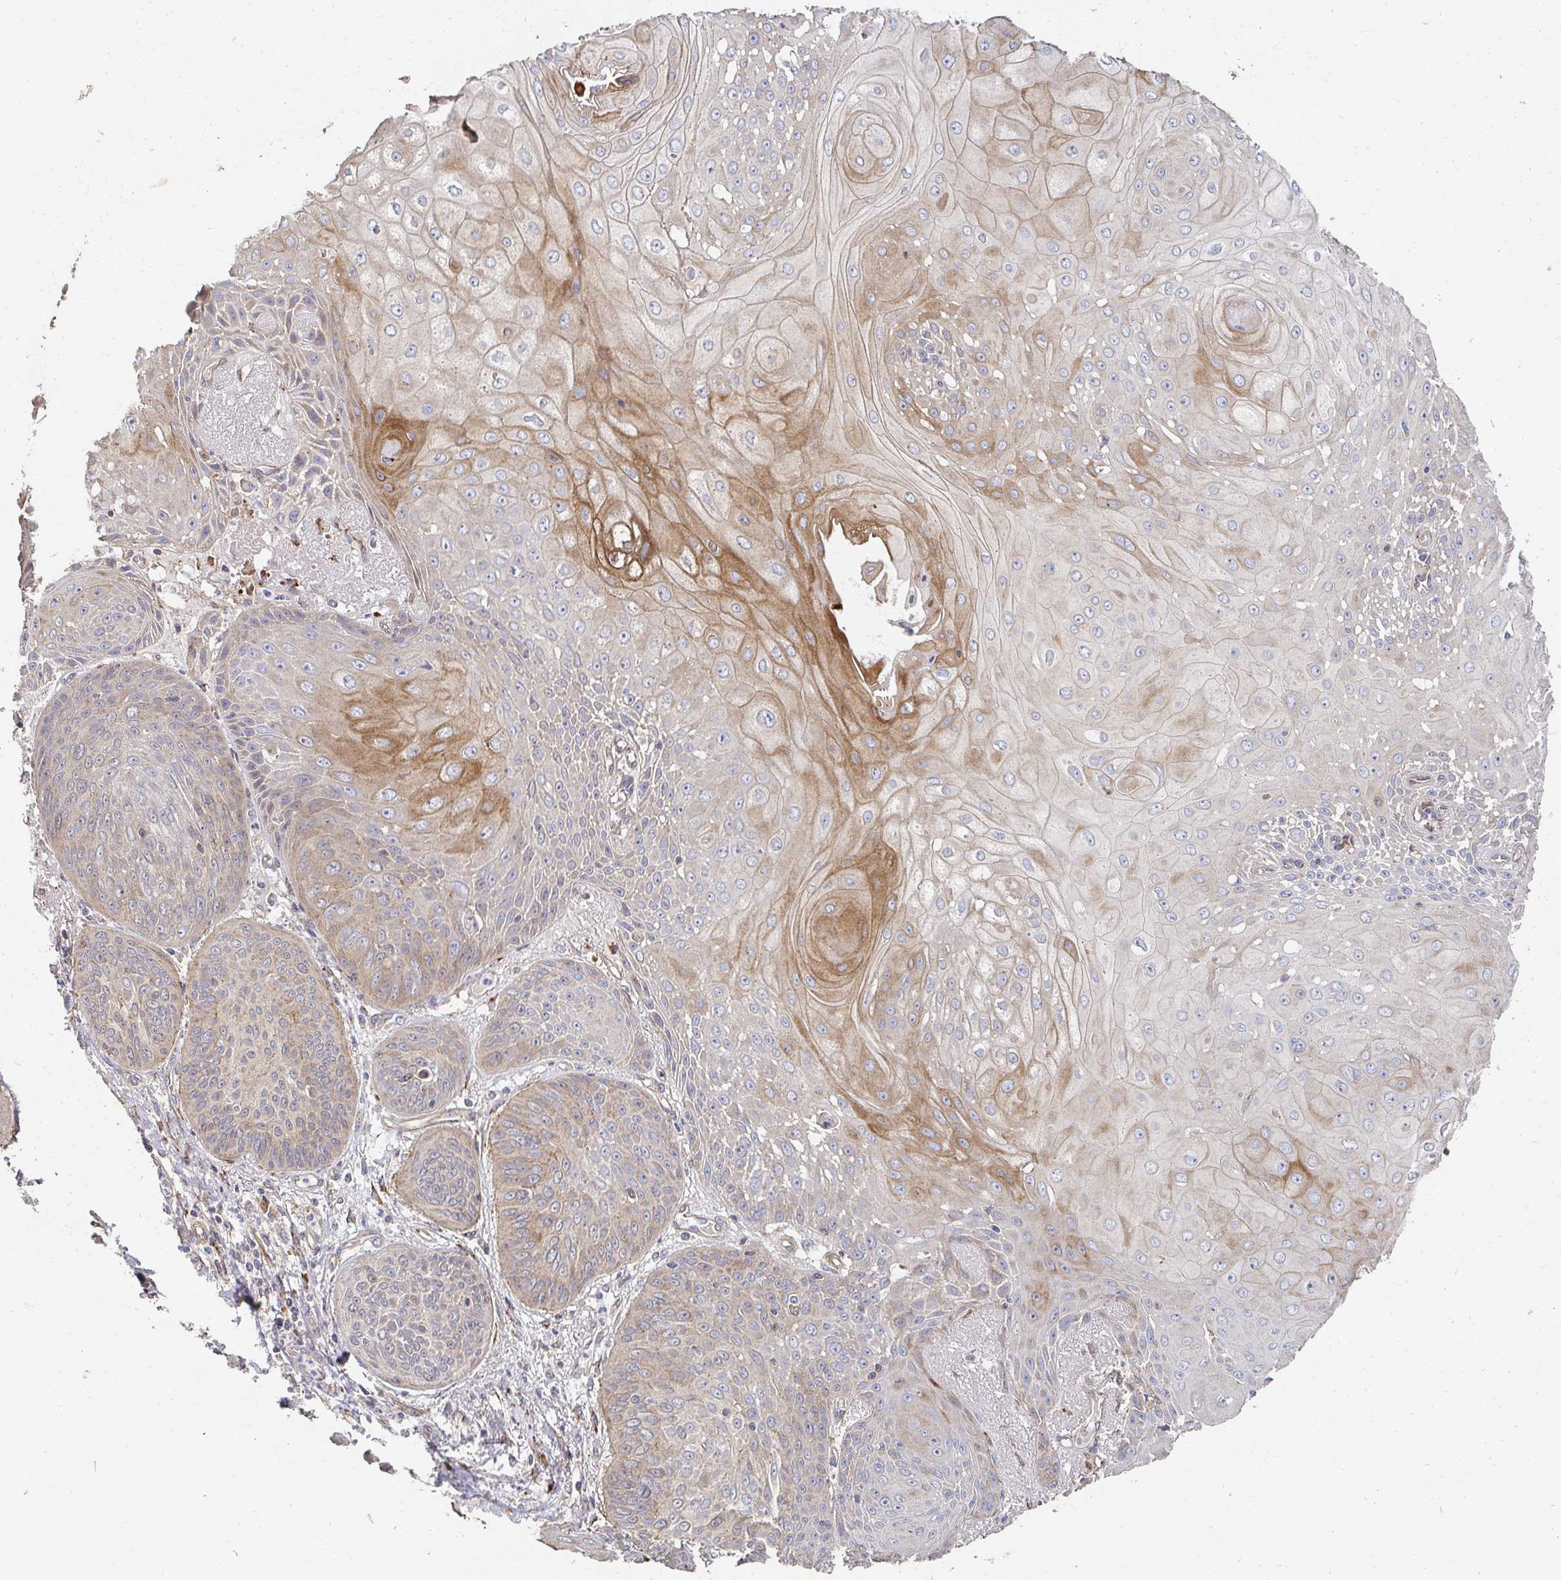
{"staining": {"intensity": "moderate", "quantity": "<25%", "location": "cytoplasmic/membranous"}, "tissue": "lung cancer", "cell_type": "Tumor cells", "image_type": "cancer", "snomed": [{"axis": "morphology", "description": "Squamous cell carcinoma, NOS"}, {"axis": "topography", "description": "Lung"}], "caption": "A micrograph of human lung squamous cell carcinoma stained for a protein reveals moderate cytoplasmic/membranous brown staining in tumor cells.", "gene": "APBB1", "patient": {"sex": "male", "age": 74}}